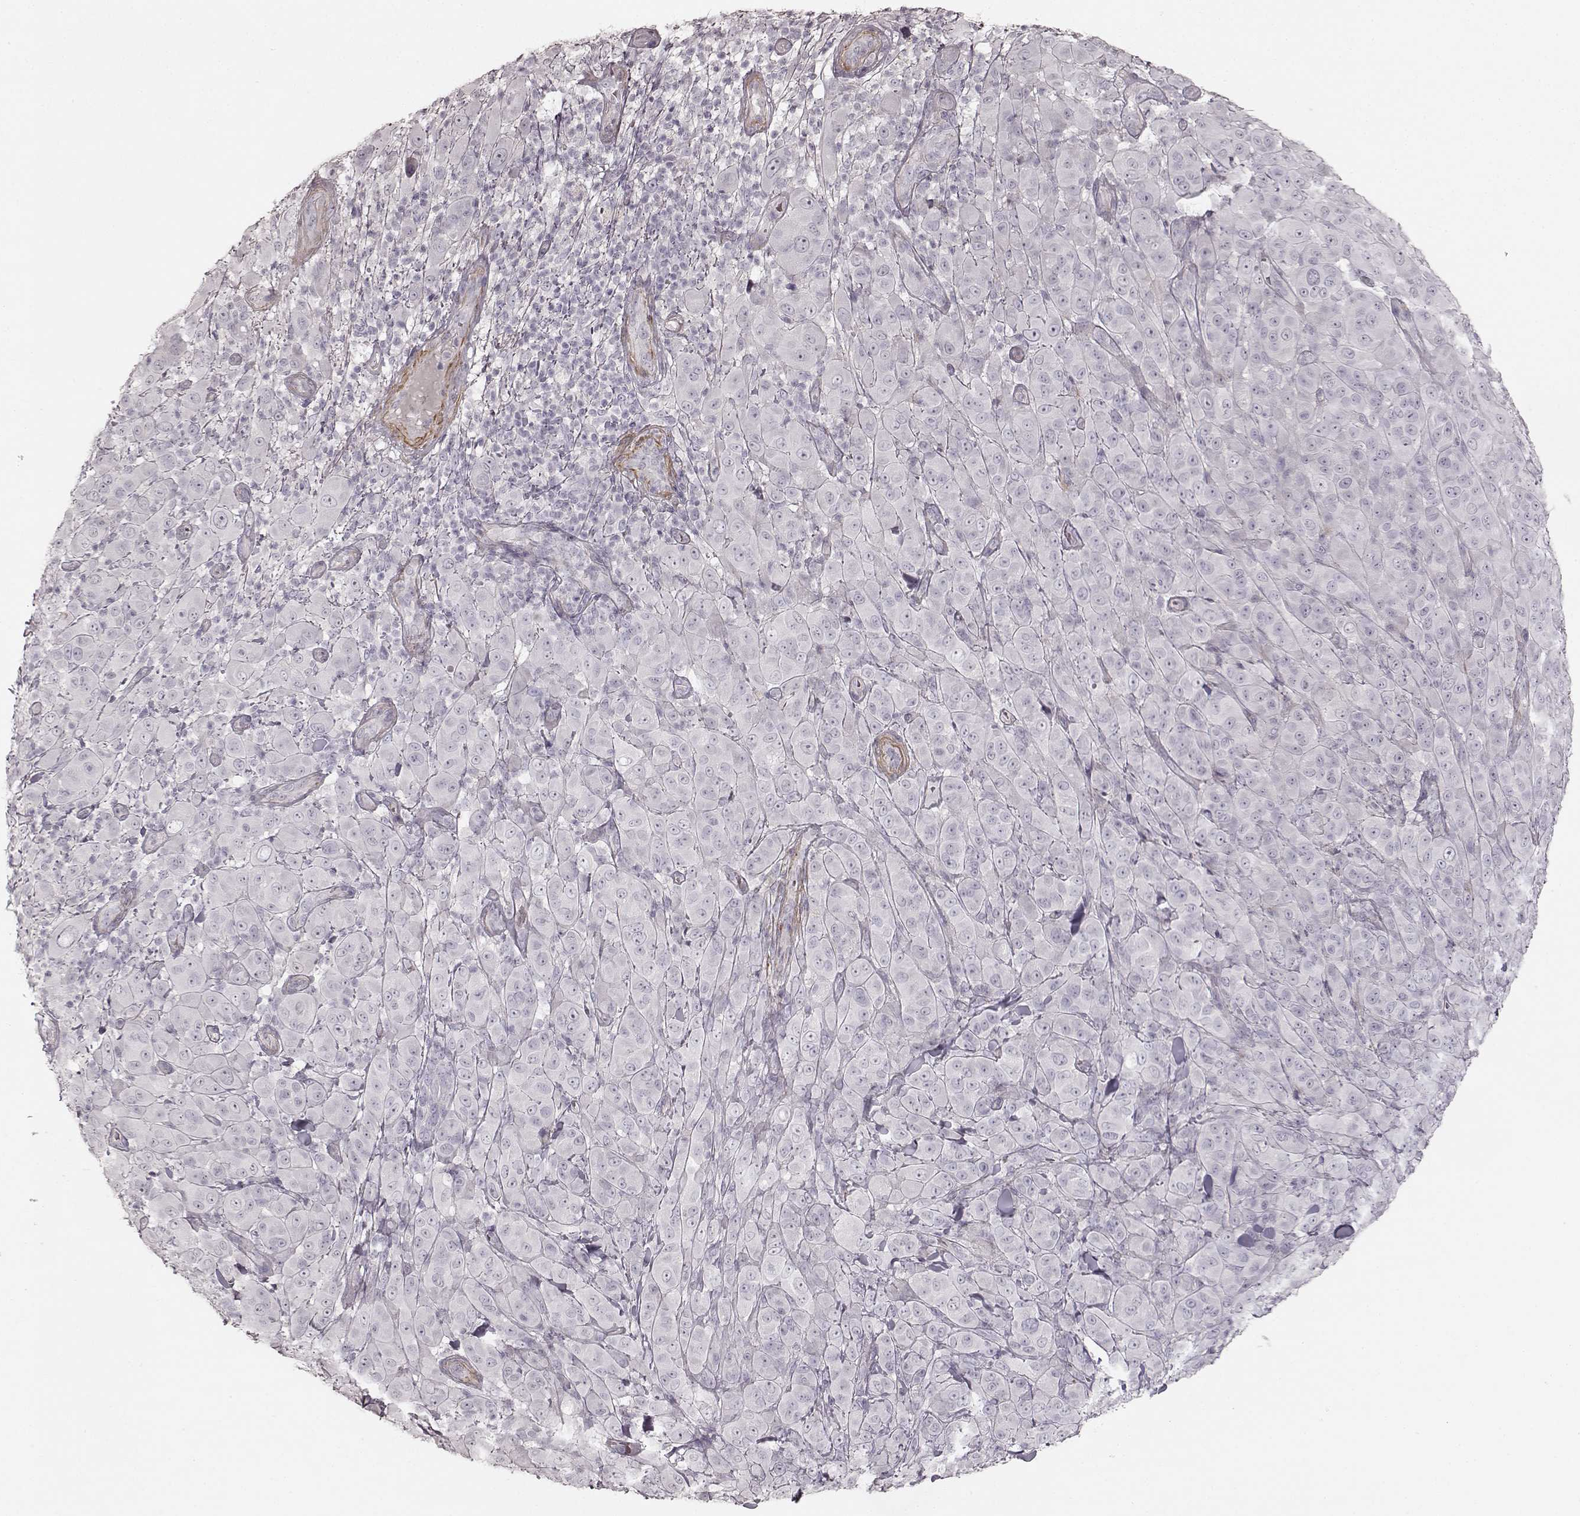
{"staining": {"intensity": "negative", "quantity": "none", "location": "none"}, "tissue": "melanoma", "cell_type": "Tumor cells", "image_type": "cancer", "snomed": [{"axis": "morphology", "description": "Malignant melanoma, NOS"}, {"axis": "topography", "description": "Skin"}], "caption": "The photomicrograph reveals no staining of tumor cells in melanoma.", "gene": "PRLHR", "patient": {"sex": "female", "age": 87}}